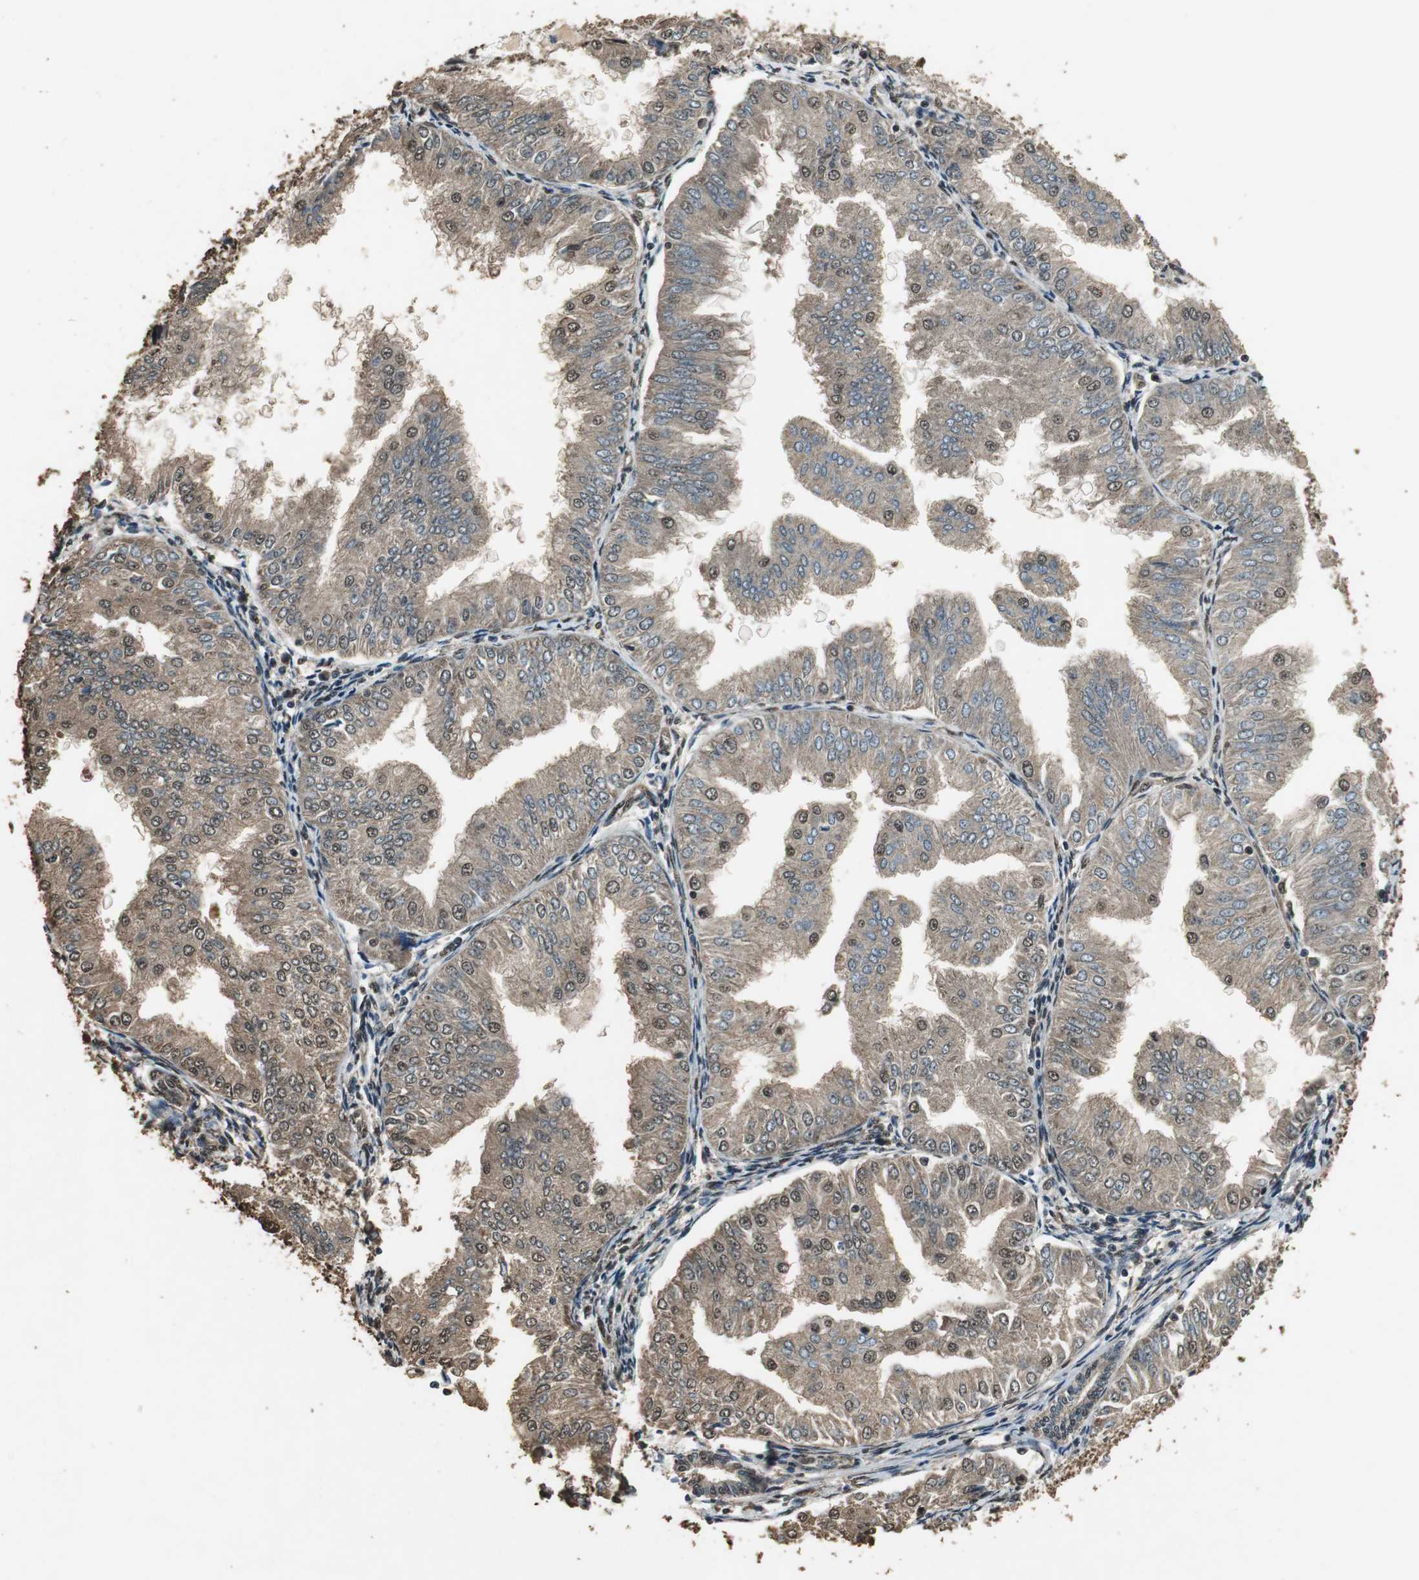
{"staining": {"intensity": "moderate", "quantity": ">75%", "location": "cytoplasmic/membranous,nuclear"}, "tissue": "endometrial cancer", "cell_type": "Tumor cells", "image_type": "cancer", "snomed": [{"axis": "morphology", "description": "Adenocarcinoma, NOS"}, {"axis": "topography", "description": "Endometrium"}], "caption": "This is a photomicrograph of immunohistochemistry staining of endometrial adenocarcinoma, which shows moderate positivity in the cytoplasmic/membranous and nuclear of tumor cells.", "gene": "PPP1R13B", "patient": {"sex": "female", "age": 53}}